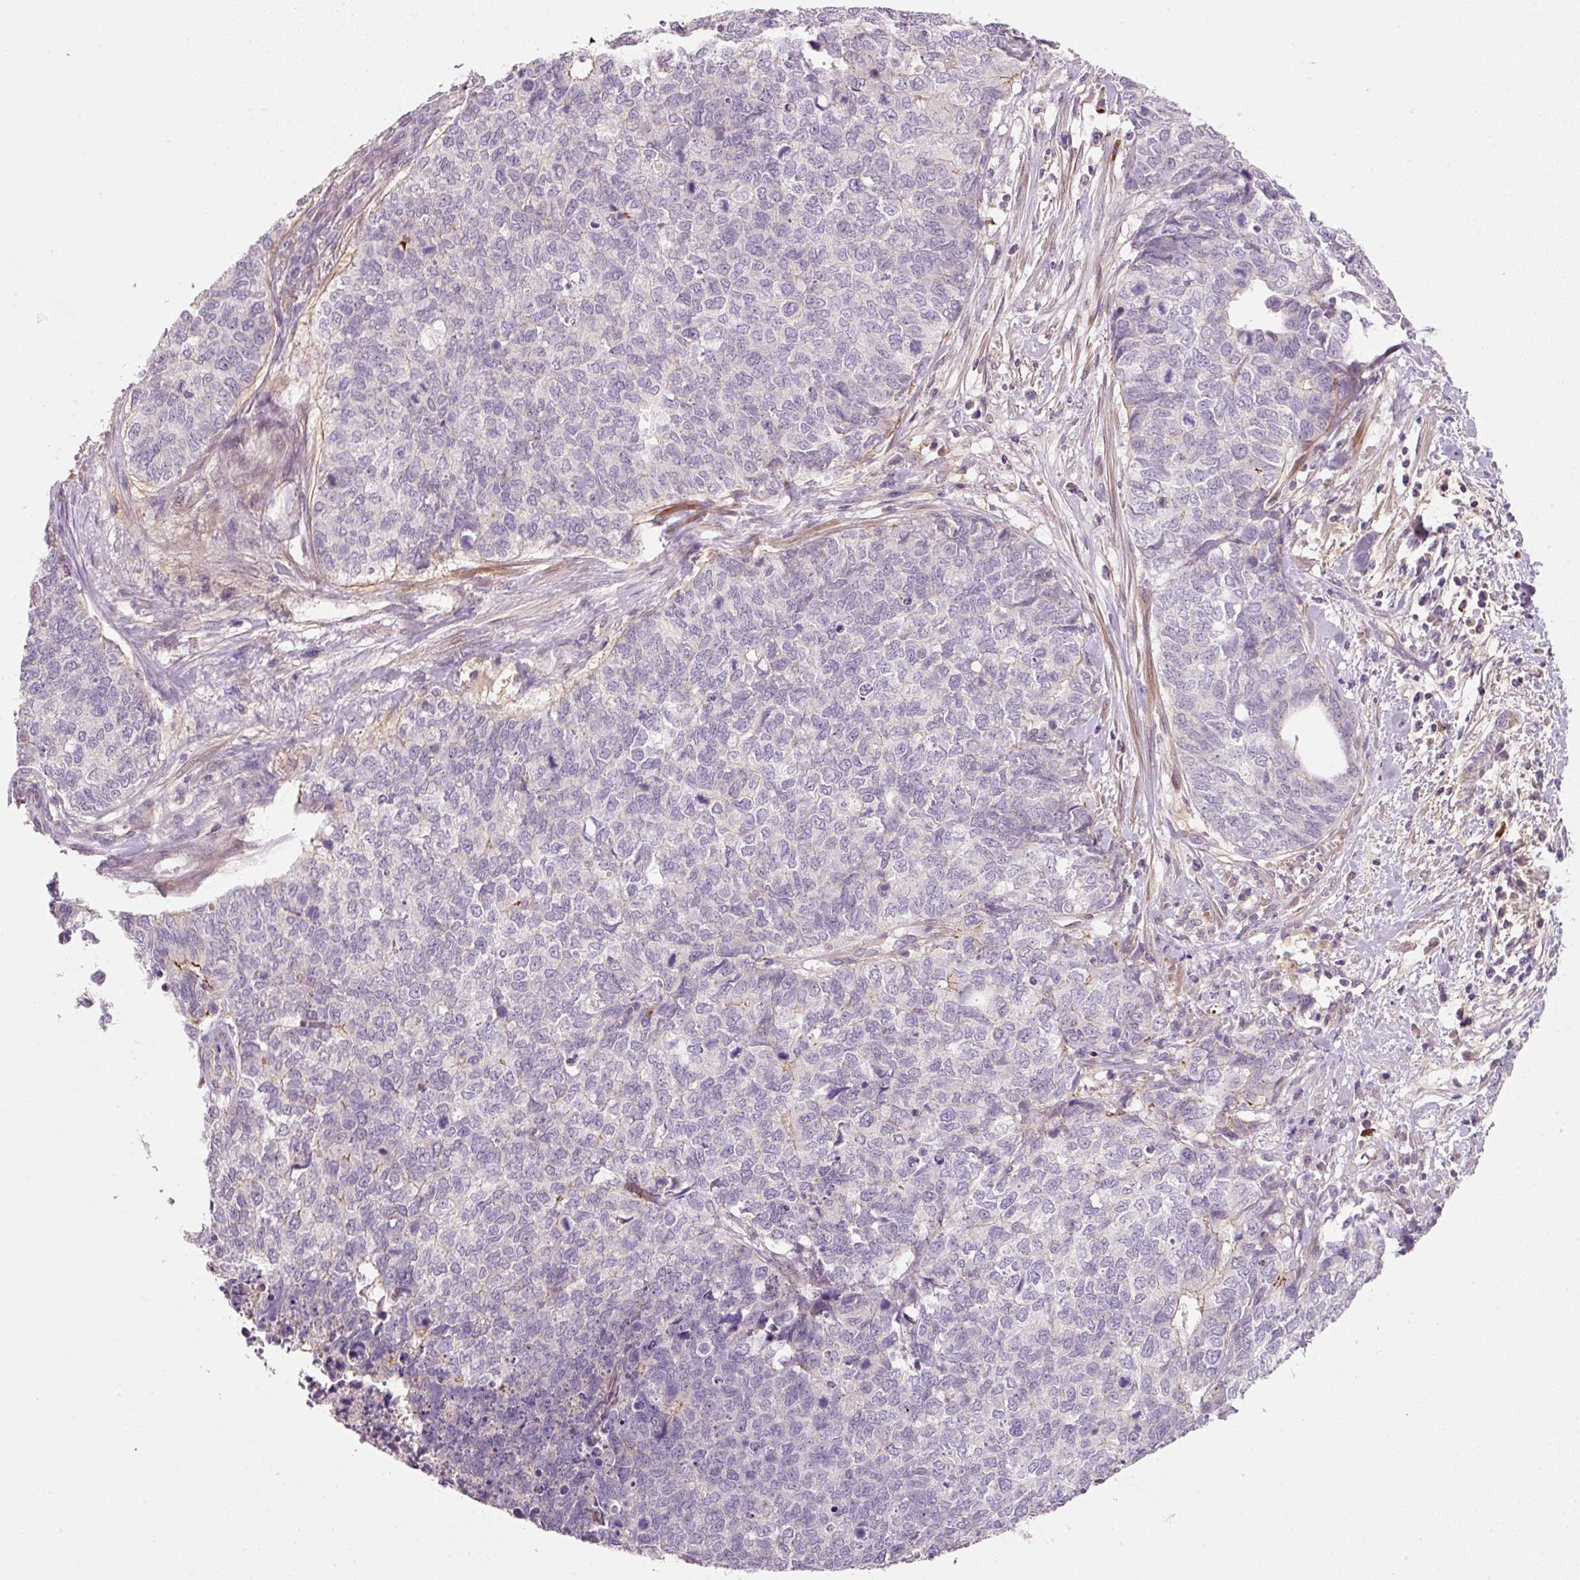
{"staining": {"intensity": "negative", "quantity": "none", "location": "none"}, "tissue": "cervical cancer", "cell_type": "Tumor cells", "image_type": "cancer", "snomed": [{"axis": "morphology", "description": "Squamous cell carcinoma, NOS"}, {"axis": "topography", "description": "Cervix"}], "caption": "An image of cervical cancer stained for a protein shows no brown staining in tumor cells.", "gene": "TIRAP", "patient": {"sex": "female", "age": 63}}